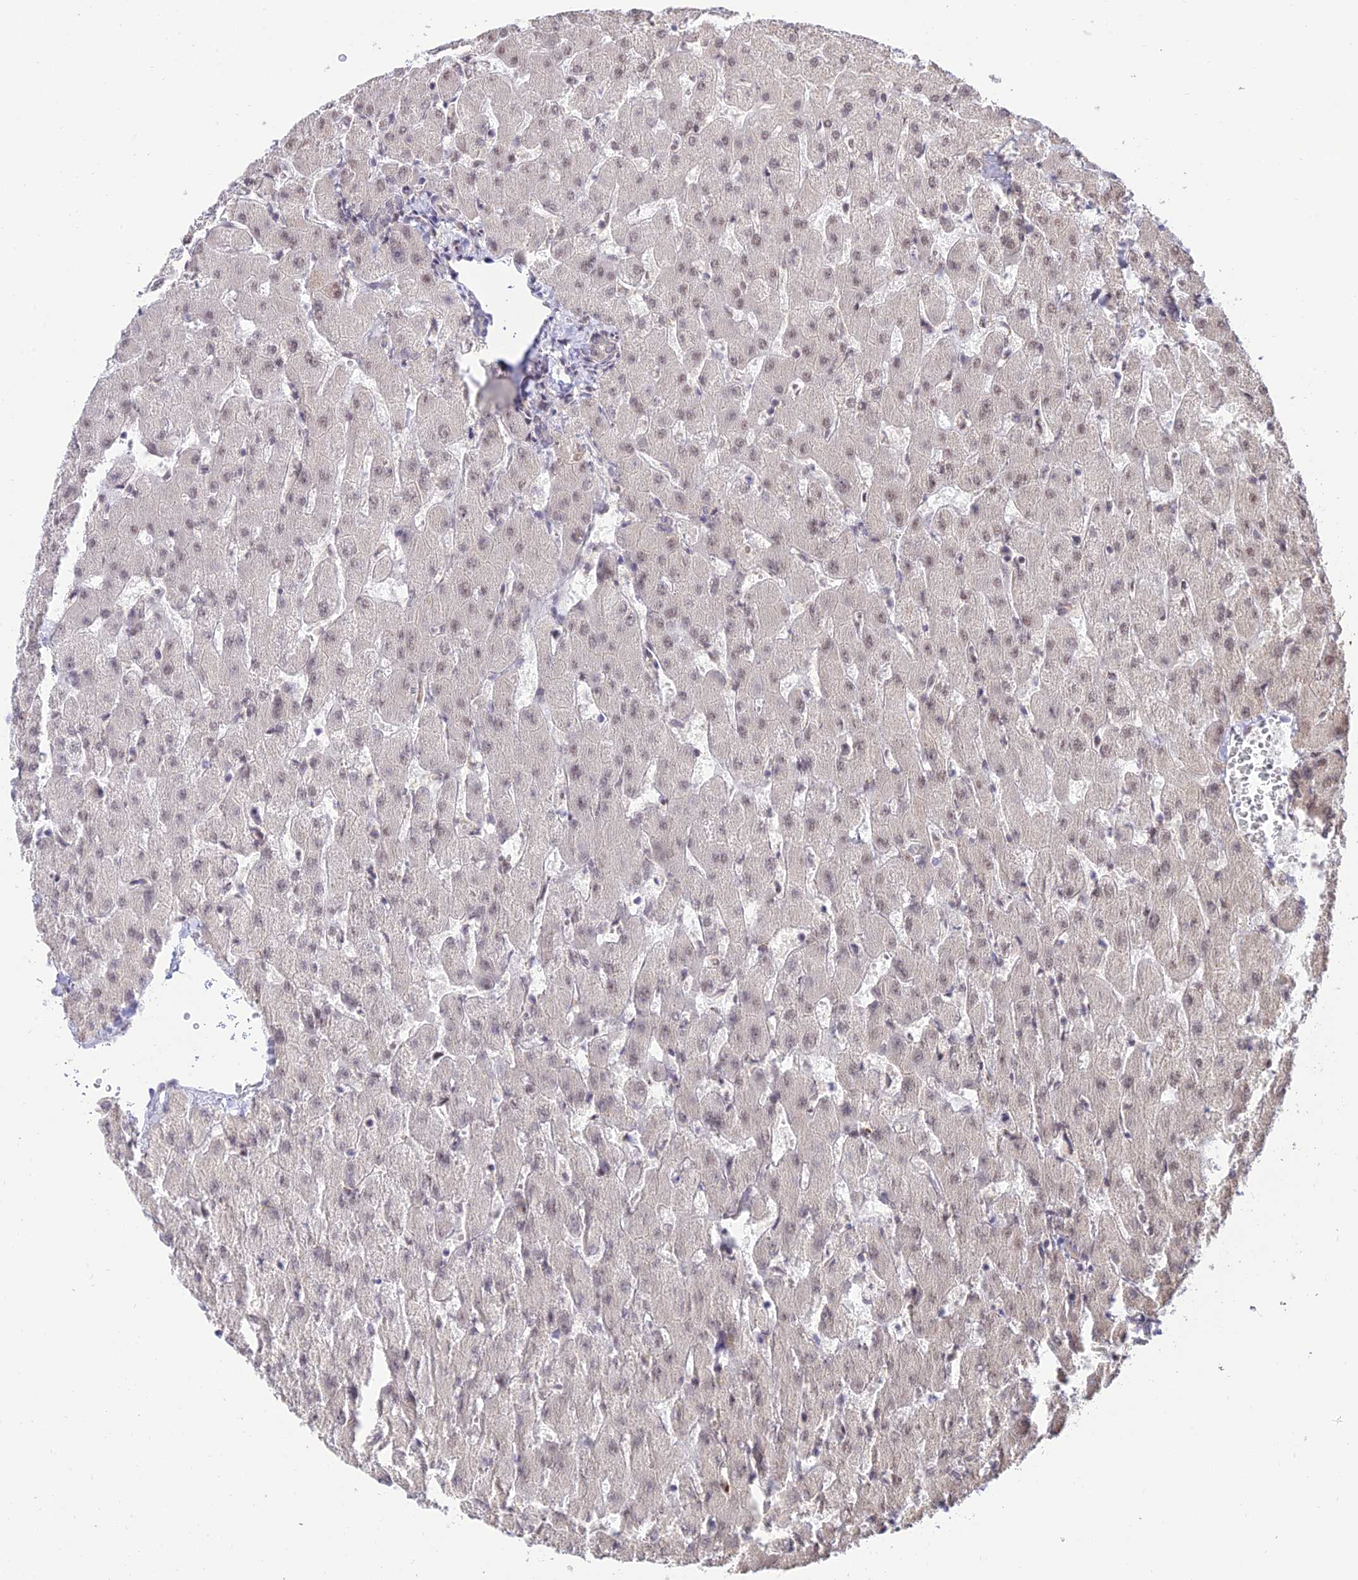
{"staining": {"intensity": "negative", "quantity": "none", "location": "none"}, "tissue": "liver", "cell_type": "Cholangiocytes", "image_type": "normal", "snomed": [{"axis": "morphology", "description": "Normal tissue, NOS"}, {"axis": "topography", "description": "Liver"}], "caption": "Histopathology image shows no protein staining in cholangiocytes of normal liver. (IHC, brightfield microscopy, high magnification).", "gene": "GOLGA3", "patient": {"sex": "female", "age": 63}}